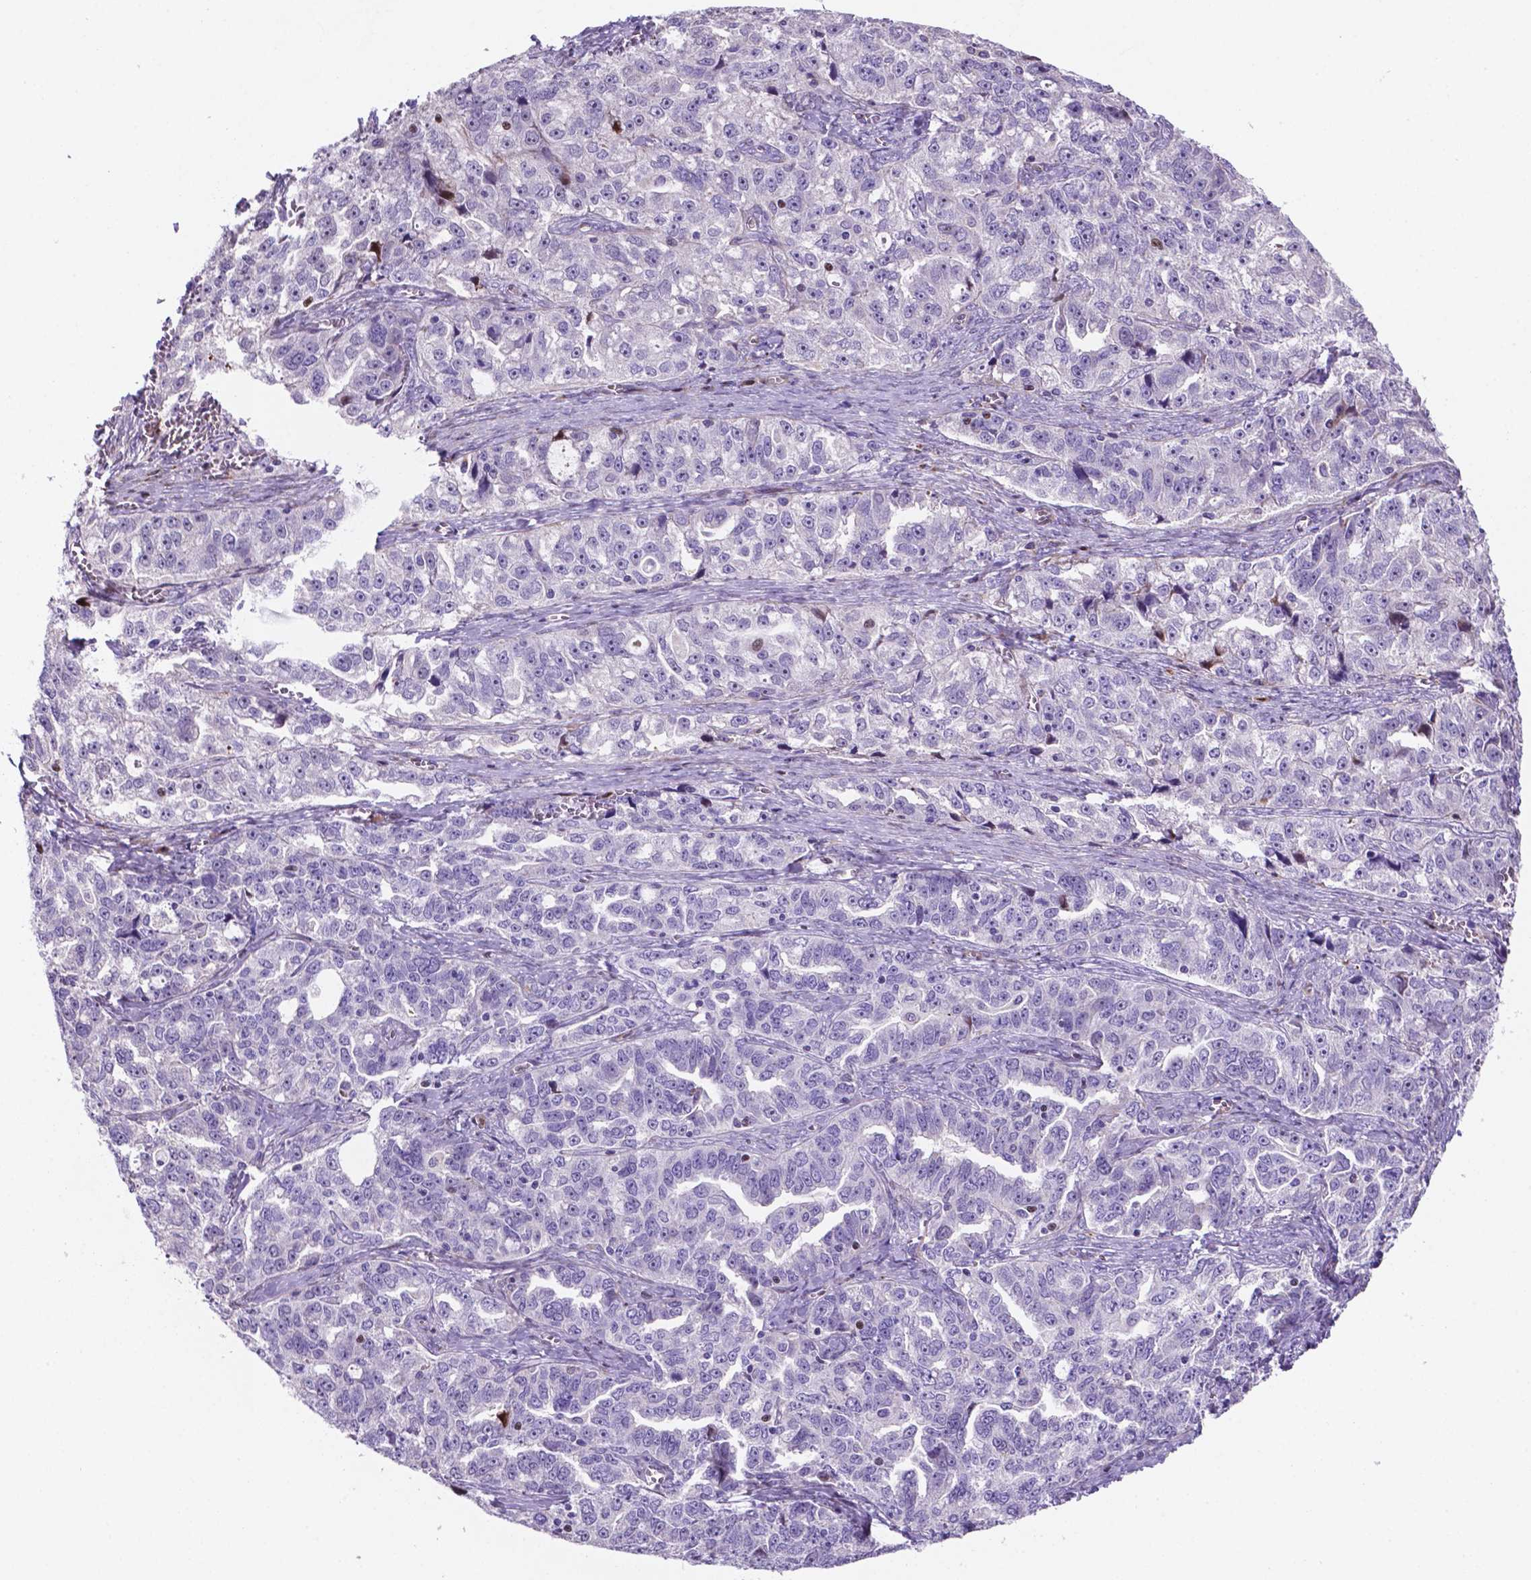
{"staining": {"intensity": "negative", "quantity": "none", "location": "none"}, "tissue": "ovarian cancer", "cell_type": "Tumor cells", "image_type": "cancer", "snomed": [{"axis": "morphology", "description": "Cystadenocarcinoma, serous, NOS"}, {"axis": "topography", "description": "Ovary"}], "caption": "Ovarian cancer stained for a protein using immunohistochemistry (IHC) demonstrates no staining tumor cells.", "gene": "TM4SF20", "patient": {"sex": "female", "age": 51}}